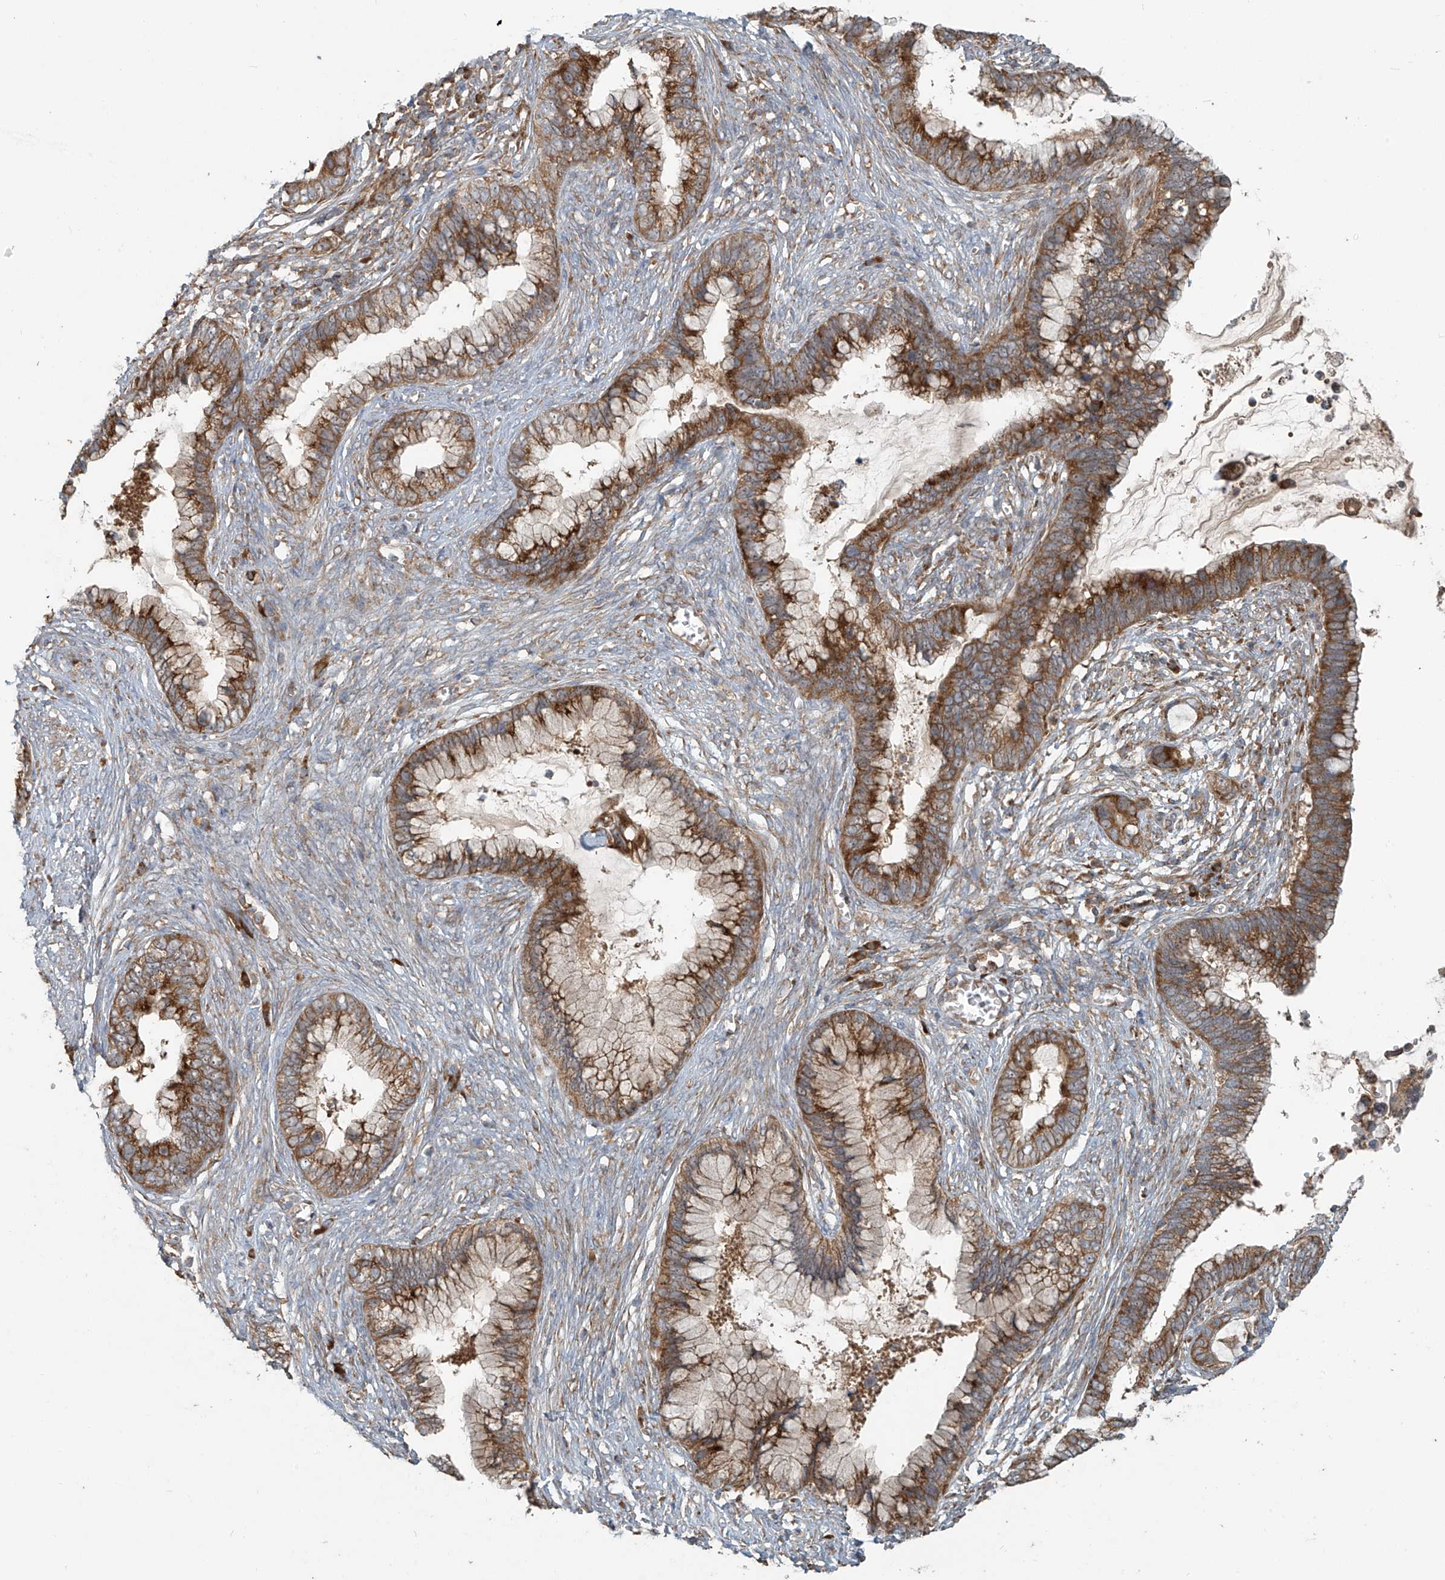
{"staining": {"intensity": "moderate", "quantity": ">75%", "location": "cytoplasmic/membranous"}, "tissue": "cervical cancer", "cell_type": "Tumor cells", "image_type": "cancer", "snomed": [{"axis": "morphology", "description": "Adenocarcinoma, NOS"}, {"axis": "topography", "description": "Cervix"}], "caption": "DAB immunohistochemical staining of adenocarcinoma (cervical) reveals moderate cytoplasmic/membranous protein expression in approximately >75% of tumor cells.", "gene": "KATNIP", "patient": {"sex": "female", "age": 44}}